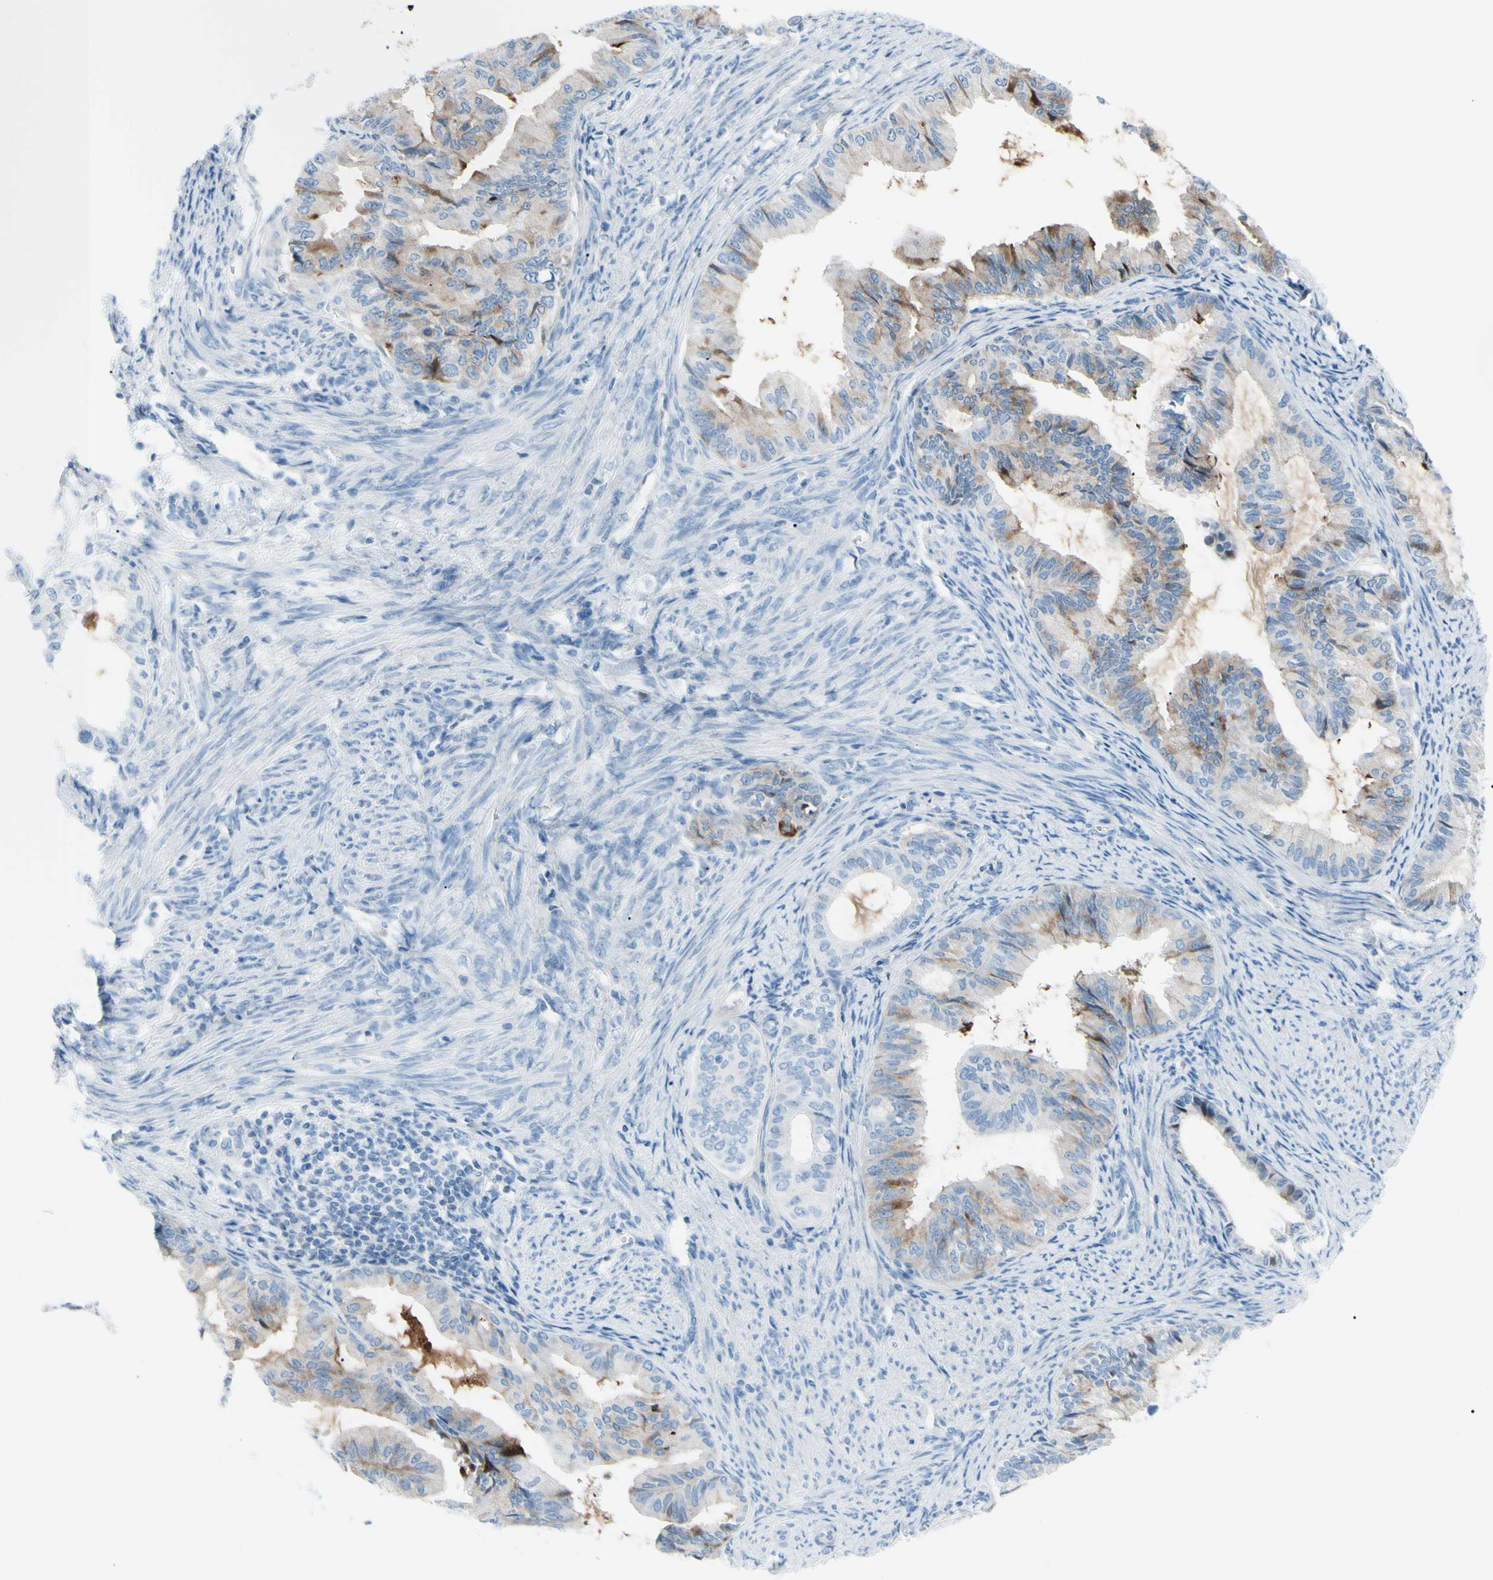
{"staining": {"intensity": "moderate", "quantity": "25%-75%", "location": "cytoplasmic/membranous"}, "tissue": "endometrial cancer", "cell_type": "Tumor cells", "image_type": "cancer", "snomed": [{"axis": "morphology", "description": "Adenocarcinoma, NOS"}, {"axis": "topography", "description": "Endometrium"}], "caption": "Brown immunohistochemical staining in endometrial cancer (adenocarcinoma) shows moderate cytoplasmic/membranous positivity in approximately 25%-75% of tumor cells. (DAB (3,3'-diaminobenzidine) = brown stain, brightfield microscopy at high magnification).", "gene": "TFPI2", "patient": {"sex": "female", "age": 86}}